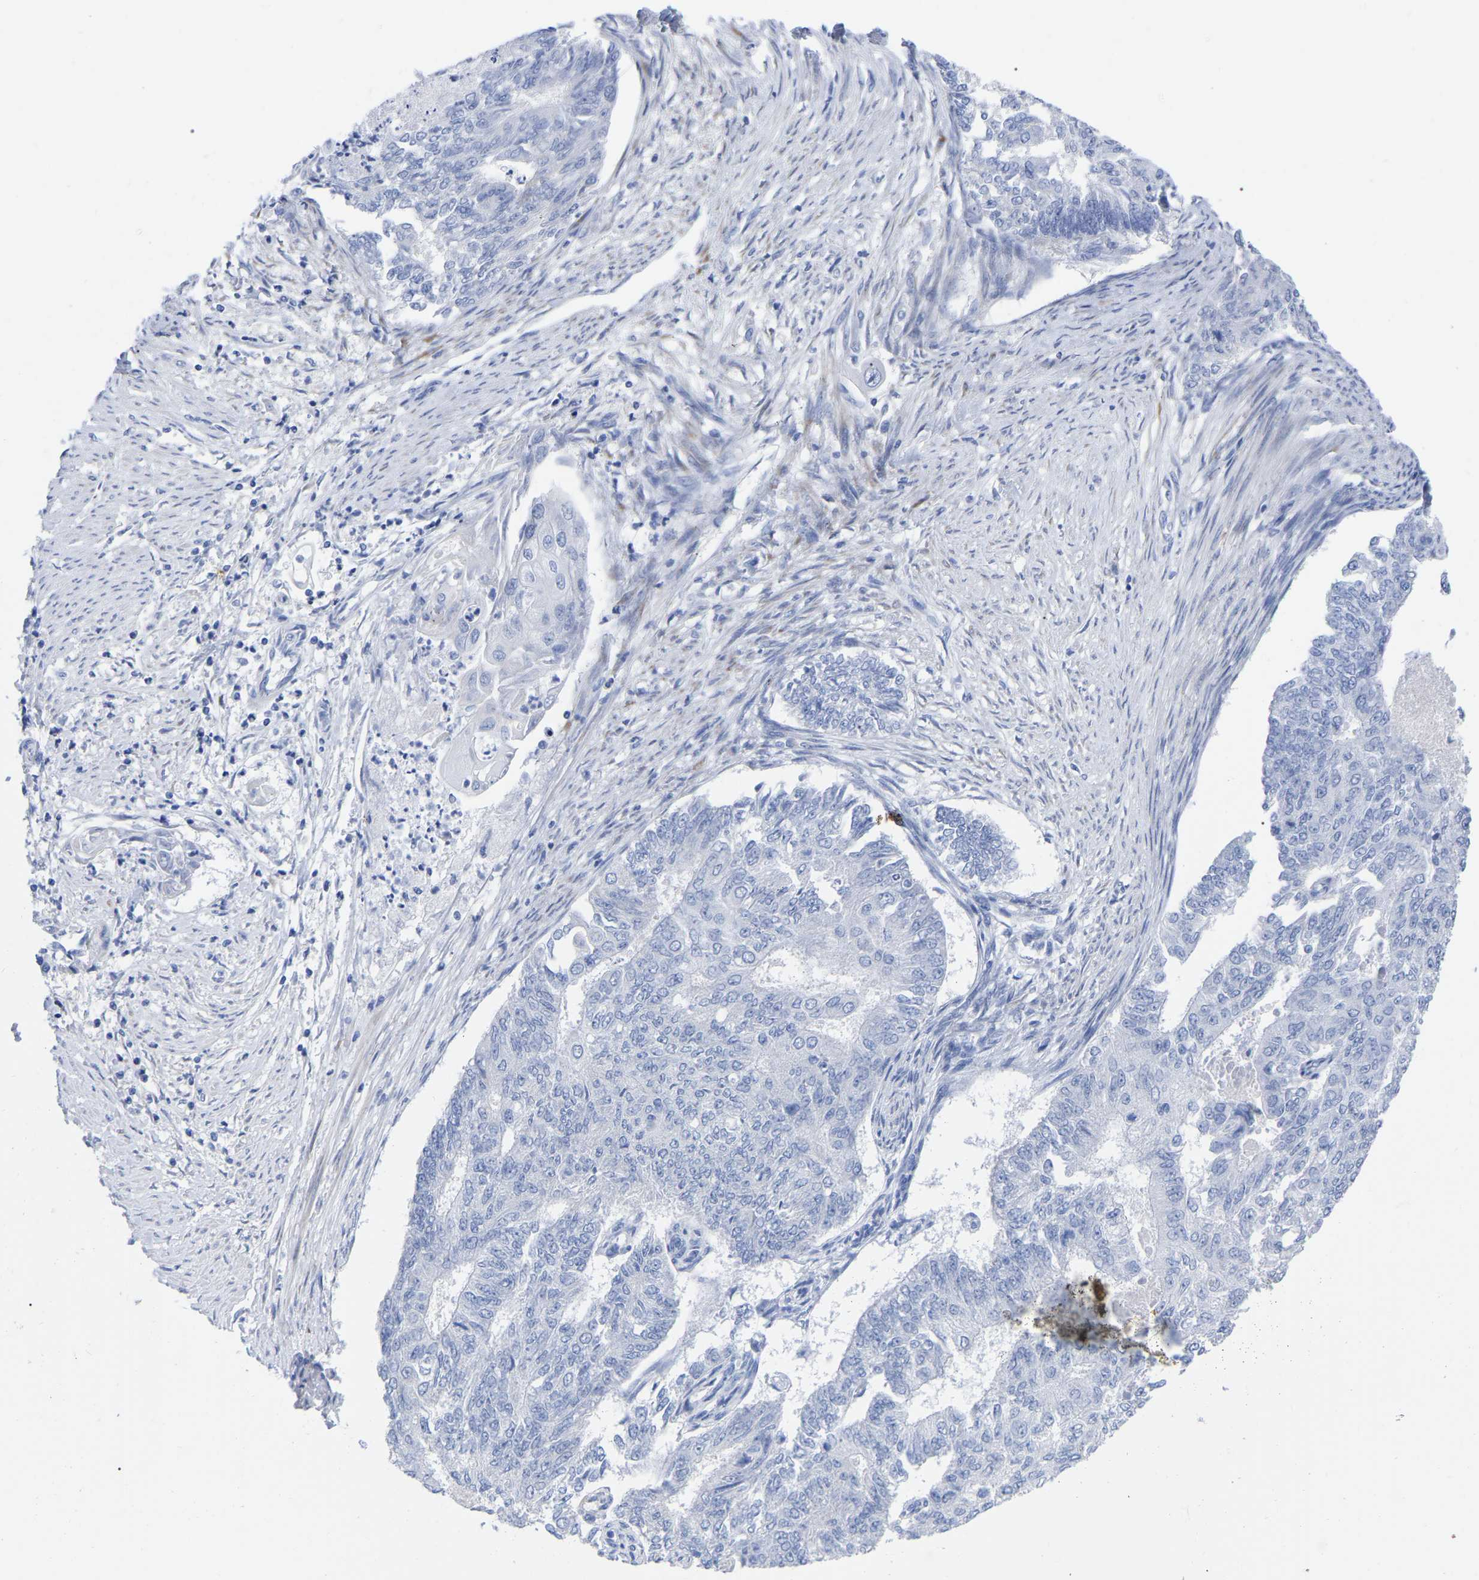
{"staining": {"intensity": "negative", "quantity": "none", "location": "none"}, "tissue": "endometrial cancer", "cell_type": "Tumor cells", "image_type": "cancer", "snomed": [{"axis": "morphology", "description": "Adenocarcinoma, NOS"}, {"axis": "topography", "description": "Endometrium"}], "caption": "DAB immunohistochemical staining of endometrial adenocarcinoma shows no significant positivity in tumor cells. The staining was performed using DAB to visualize the protein expression in brown, while the nuclei were stained in blue with hematoxylin (Magnification: 20x).", "gene": "HAPLN1", "patient": {"sex": "female", "age": 32}}